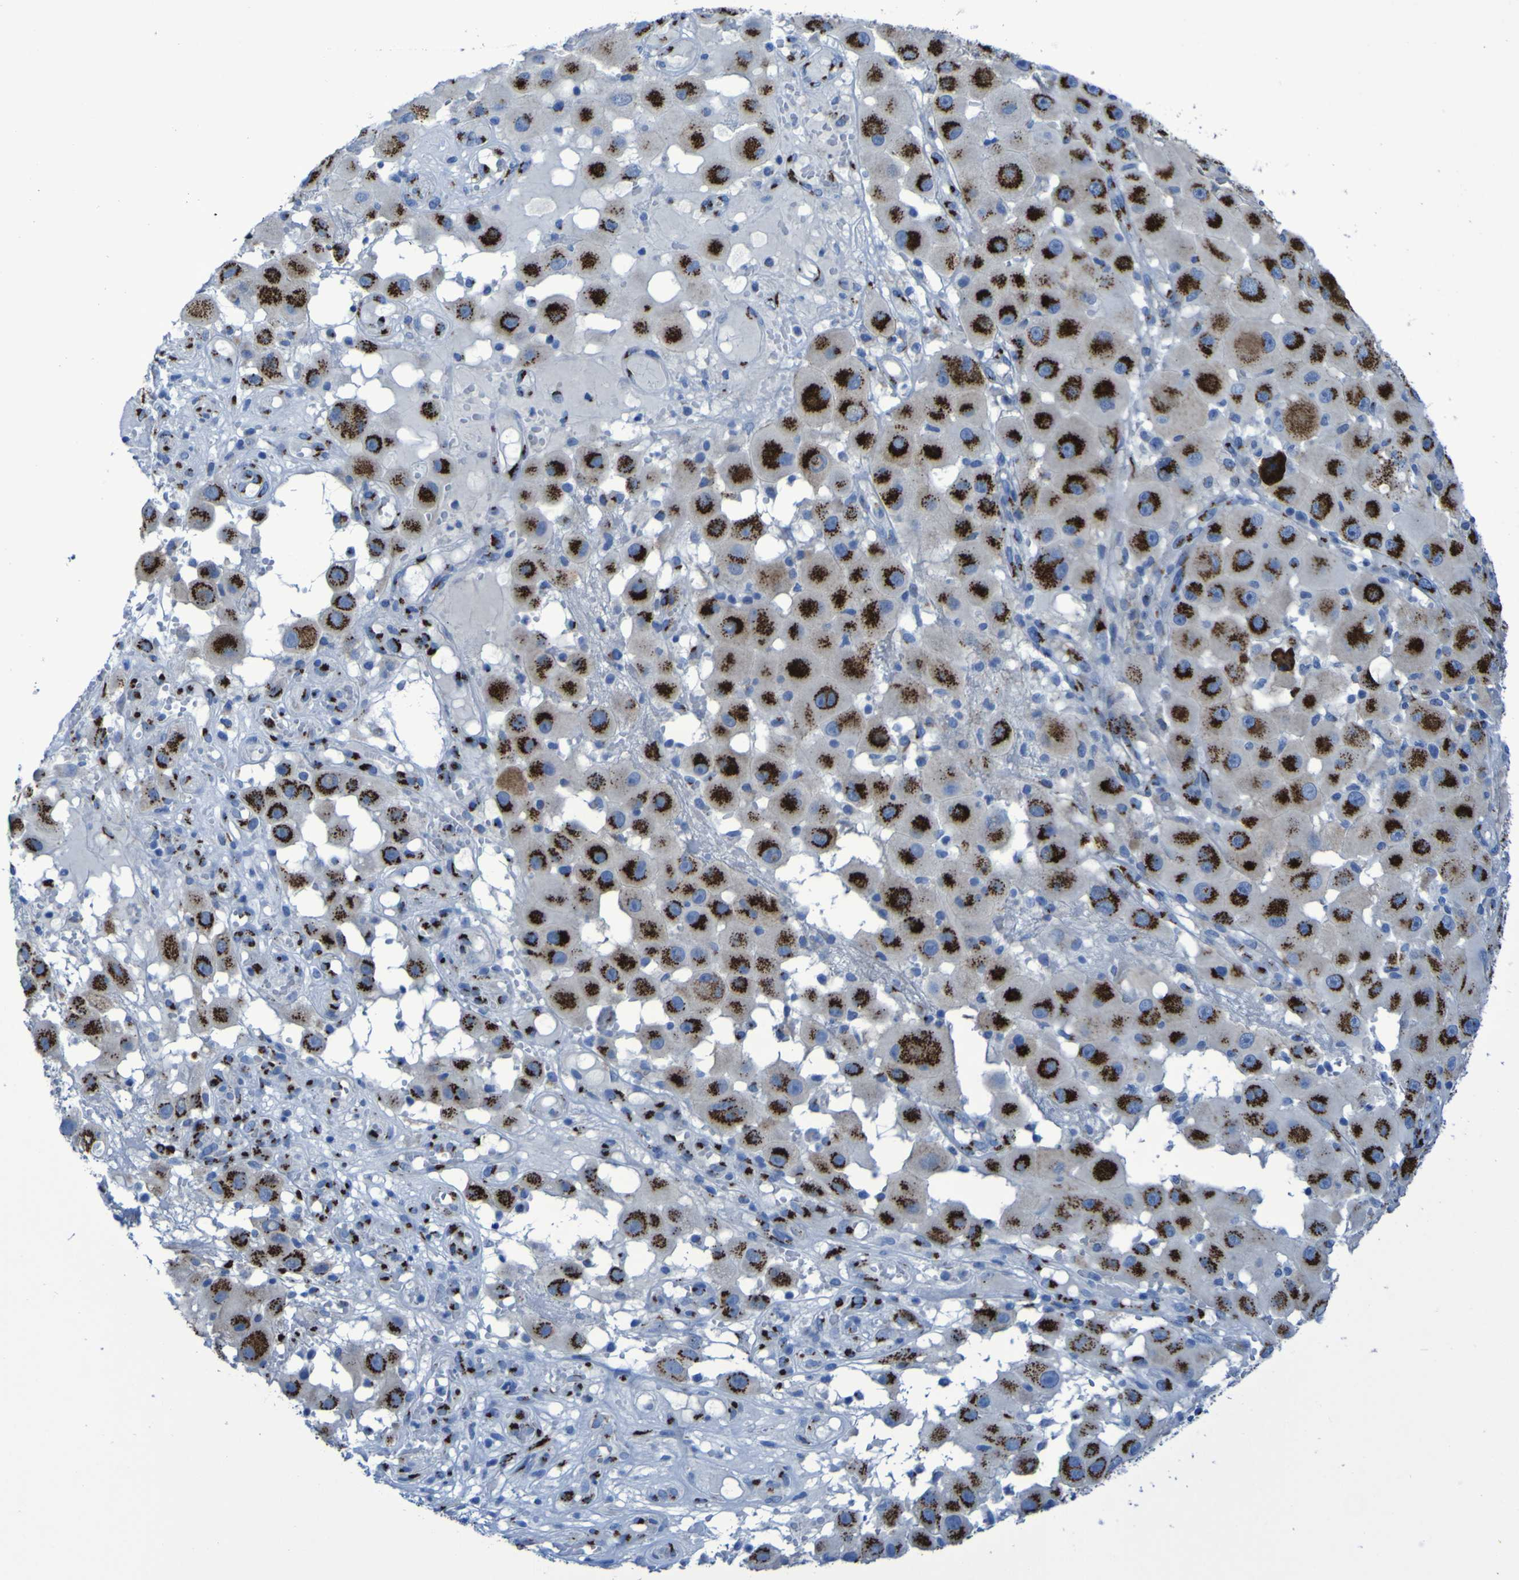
{"staining": {"intensity": "strong", "quantity": ">75%", "location": "cytoplasmic/membranous"}, "tissue": "melanoma", "cell_type": "Tumor cells", "image_type": "cancer", "snomed": [{"axis": "morphology", "description": "Malignant melanoma, NOS"}, {"axis": "topography", "description": "Skin"}], "caption": "Immunohistochemical staining of human malignant melanoma demonstrates high levels of strong cytoplasmic/membranous expression in approximately >75% of tumor cells.", "gene": "GOLM1", "patient": {"sex": "female", "age": 81}}